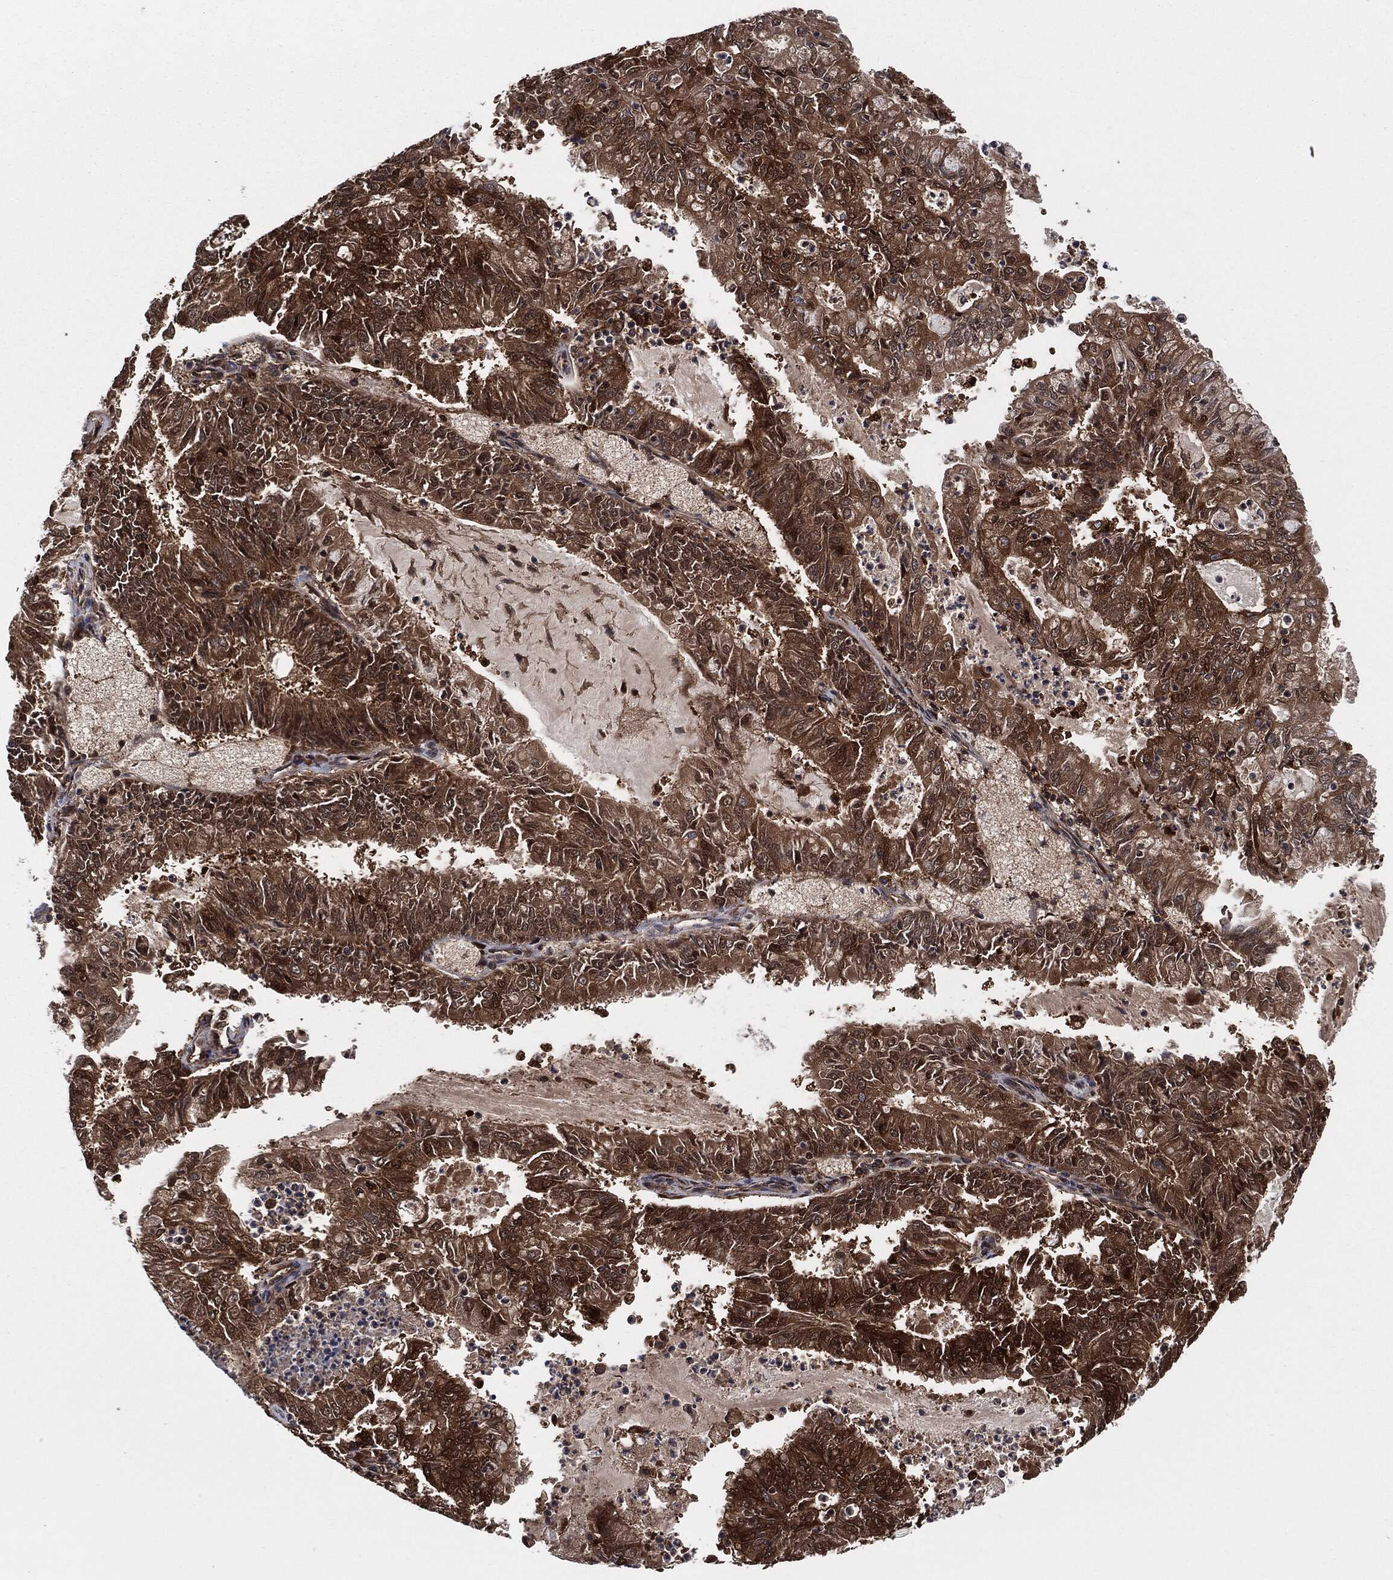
{"staining": {"intensity": "strong", "quantity": ">75%", "location": "cytoplasmic/membranous"}, "tissue": "endometrial cancer", "cell_type": "Tumor cells", "image_type": "cancer", "snomed": [{"axis": "morphology", "description": "Adenocarcinoma, NOS"}, {"axis": "topography", "description": "Endometrium"}], "caption": "Brown immunohistochemical staining in human endometrial cancer displays strong cytoplasmic/membranous expression in about >75% of tumor cells.", "gene": "XPNPEP1", "patient": {"sex": "female", "age": 57}}